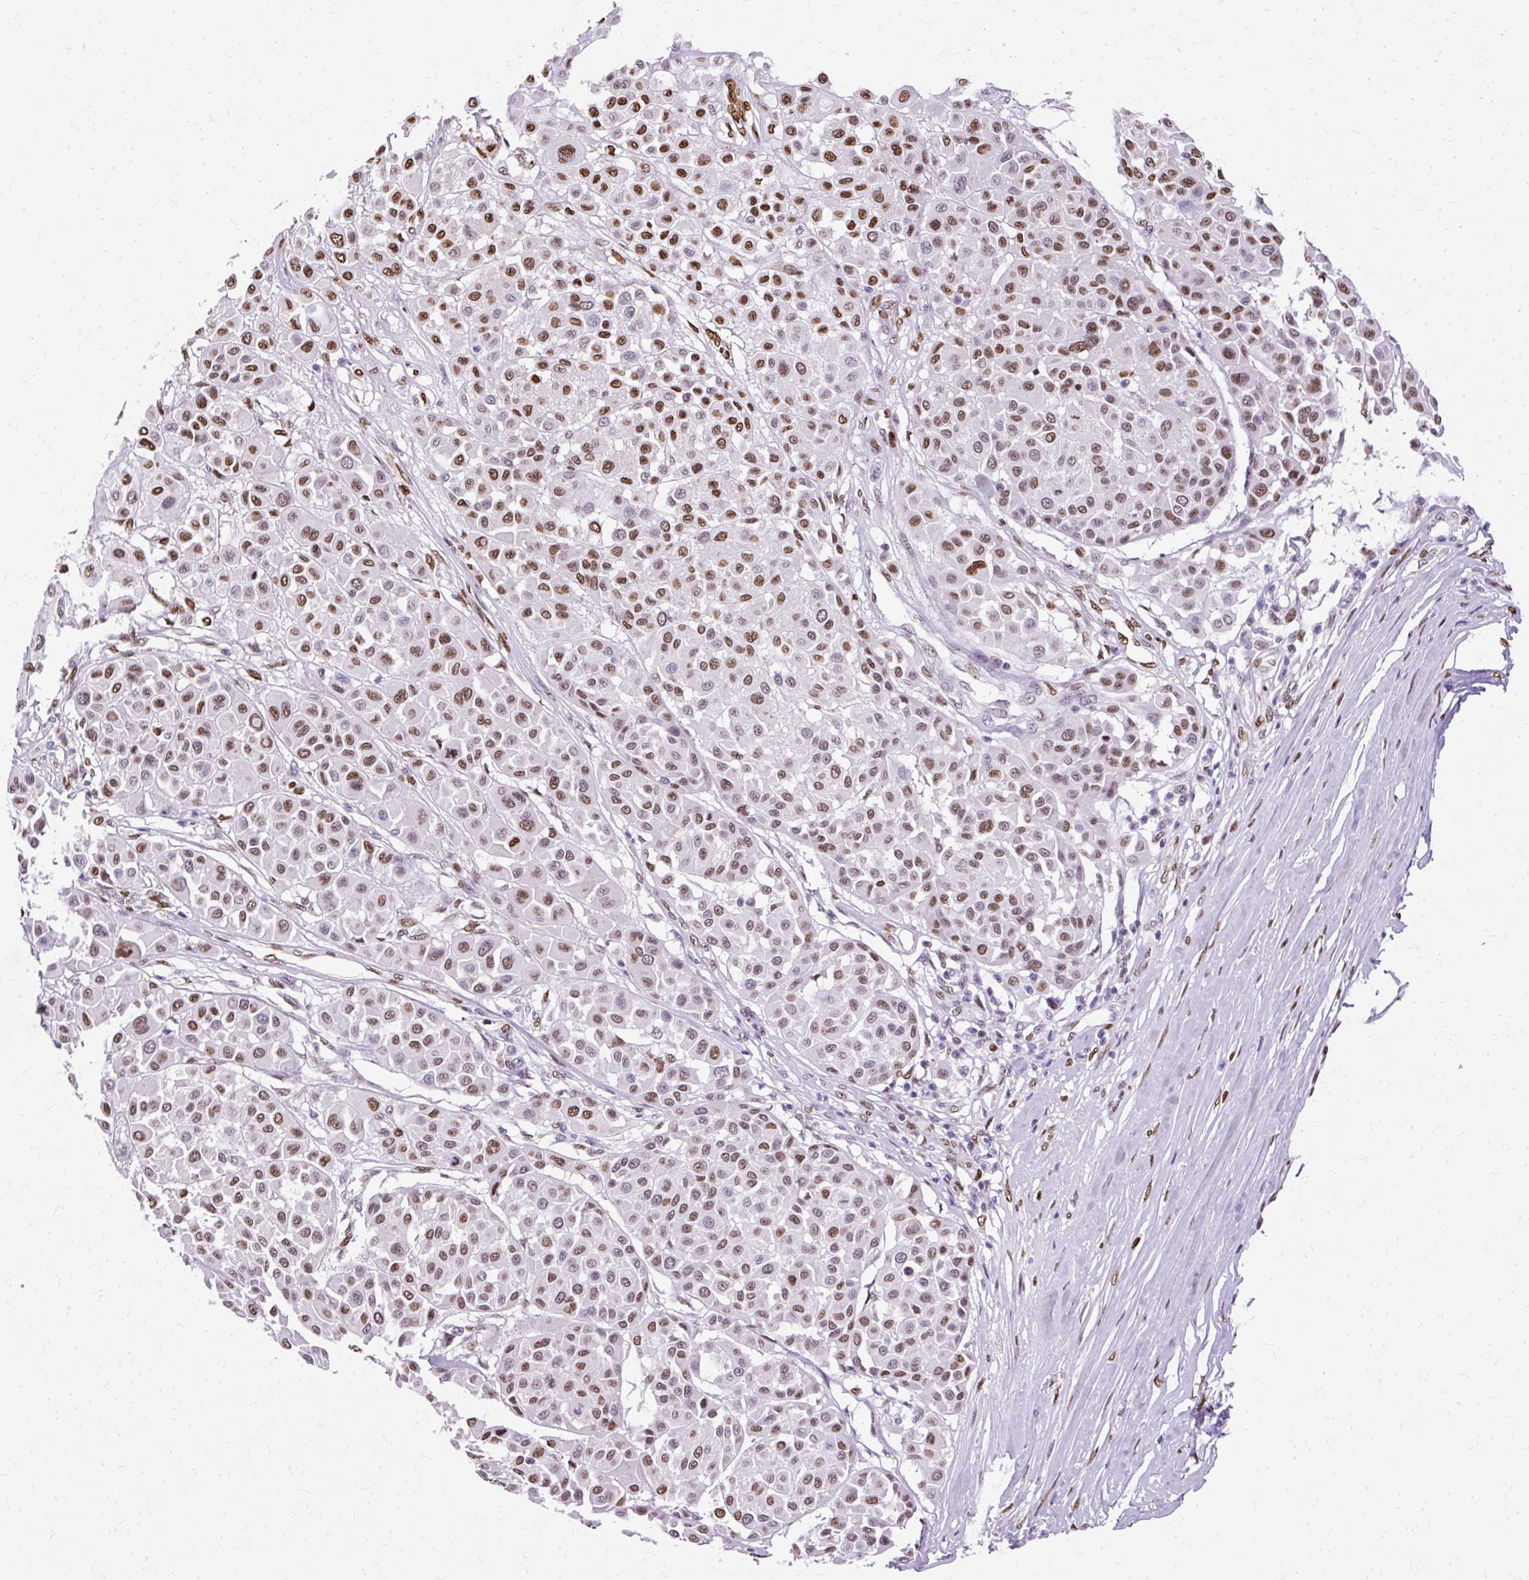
{"staining": {"intensity": "moderate", "quantity": ">75%", "location": "nuclear"}, "tissue": "melanoma", "cell_type": "Tumor cells", "image_type": "cancer", "snomed": [{"axis": "morphology", "description": "Malignant melanoma, Metastatic site"}, {"axis": "topography", "description": "Soft tissue"}], "caption": "There is medium levels of moderate nuclear staining in tumor cells of malignant melanoma (metastatic site), as demonstrated by immunohistochemical staining (brown color).", "gene": "TMEM184C", "patient": {"sex": "male", "age": 41}}